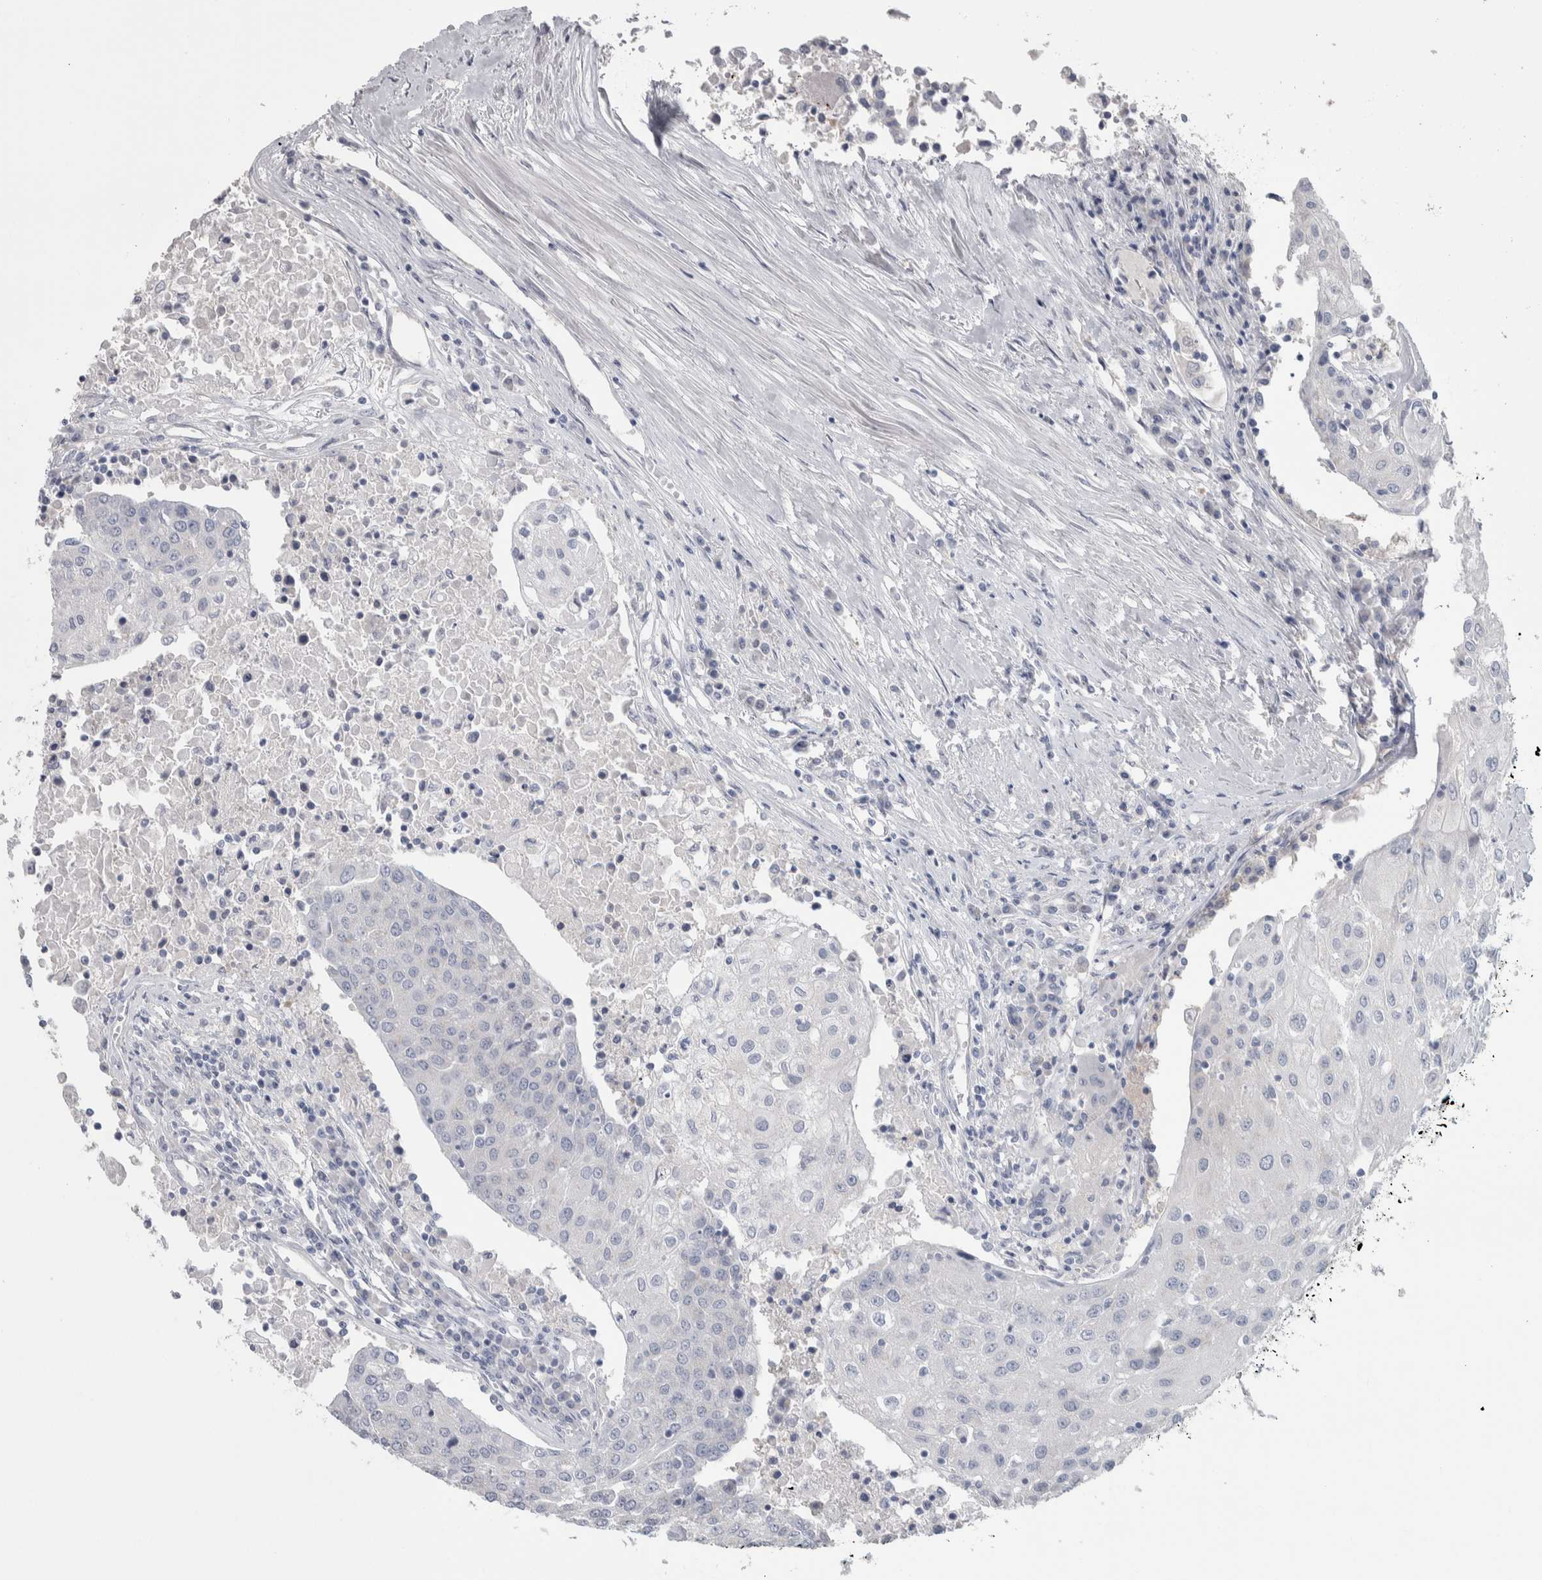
{"staining": {"intensity": "negative", "quantity": "none", "location": "none"}, "tissue": "urothelial cancer", "cell_type": "Tumor cells", "image_type": "cancer", "snomed": [{"axis": "morphology", "description": "Urothelial carcinoma, High grade"}, {"axis": "topography", "description": "Urinary bladder"}], "caption": "DAB immunohistochemical staining of human high-grade urothelial carcinoma exhibits no significant staining in tumor cells.", "gene": "GPHN", "patient": {"sex": "female", "age": 85}}